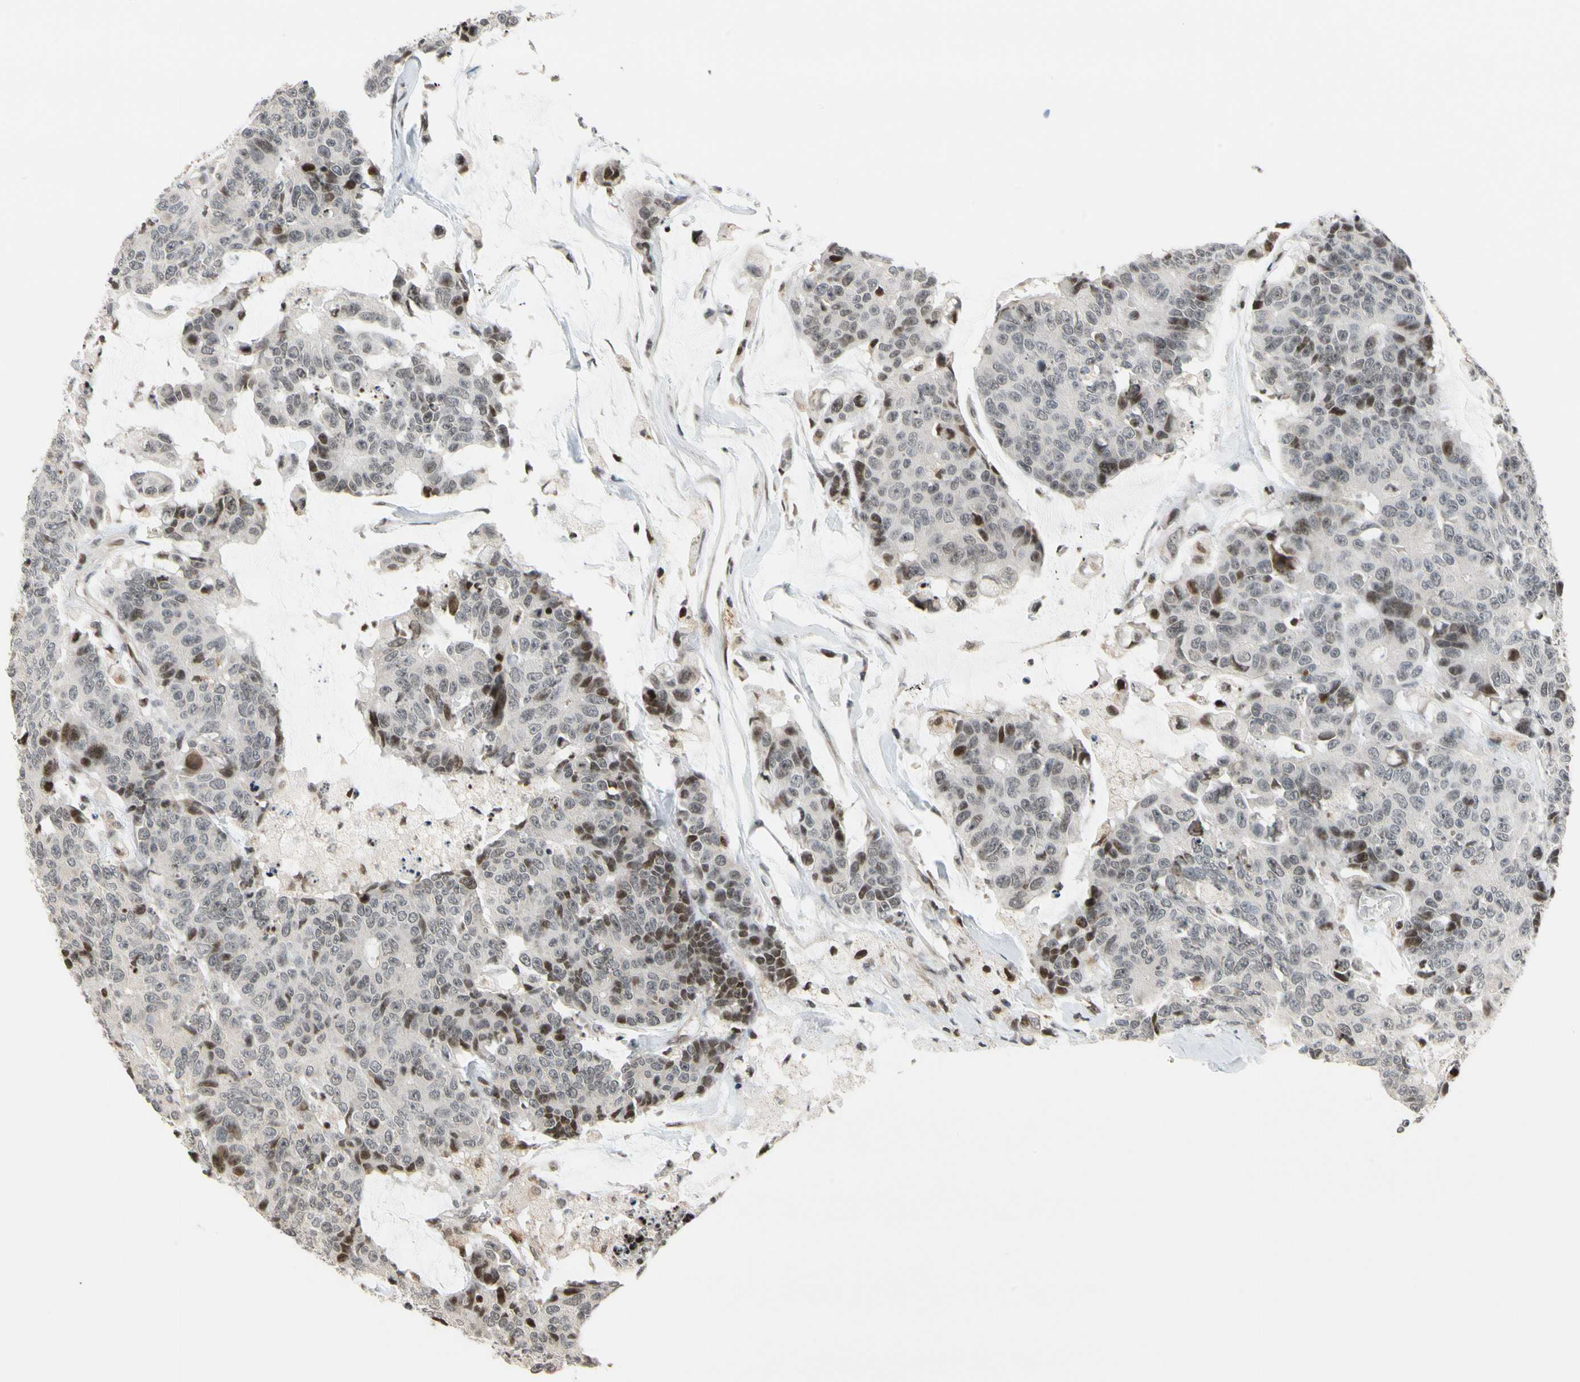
{"staining": {"intensity": "moderate", "quantity": "<25%", "location": "nuclear"}, "tissue": "colorectal cancer", "cell_type": "Tumor cells", "image_type": "cancer", "snomed": [{"axis": "morphology", "description": "Adenocarcinoma, NOS"}, {"axis": "topography", "description": "Colon"}], "caption": "Protein staining of colorectal cancer tissue demonstrates moderate nuclear expression in approximately <25% of tumor cells.", "gene": "CDK7", "patient": {"sex": "female", "age": 86}}